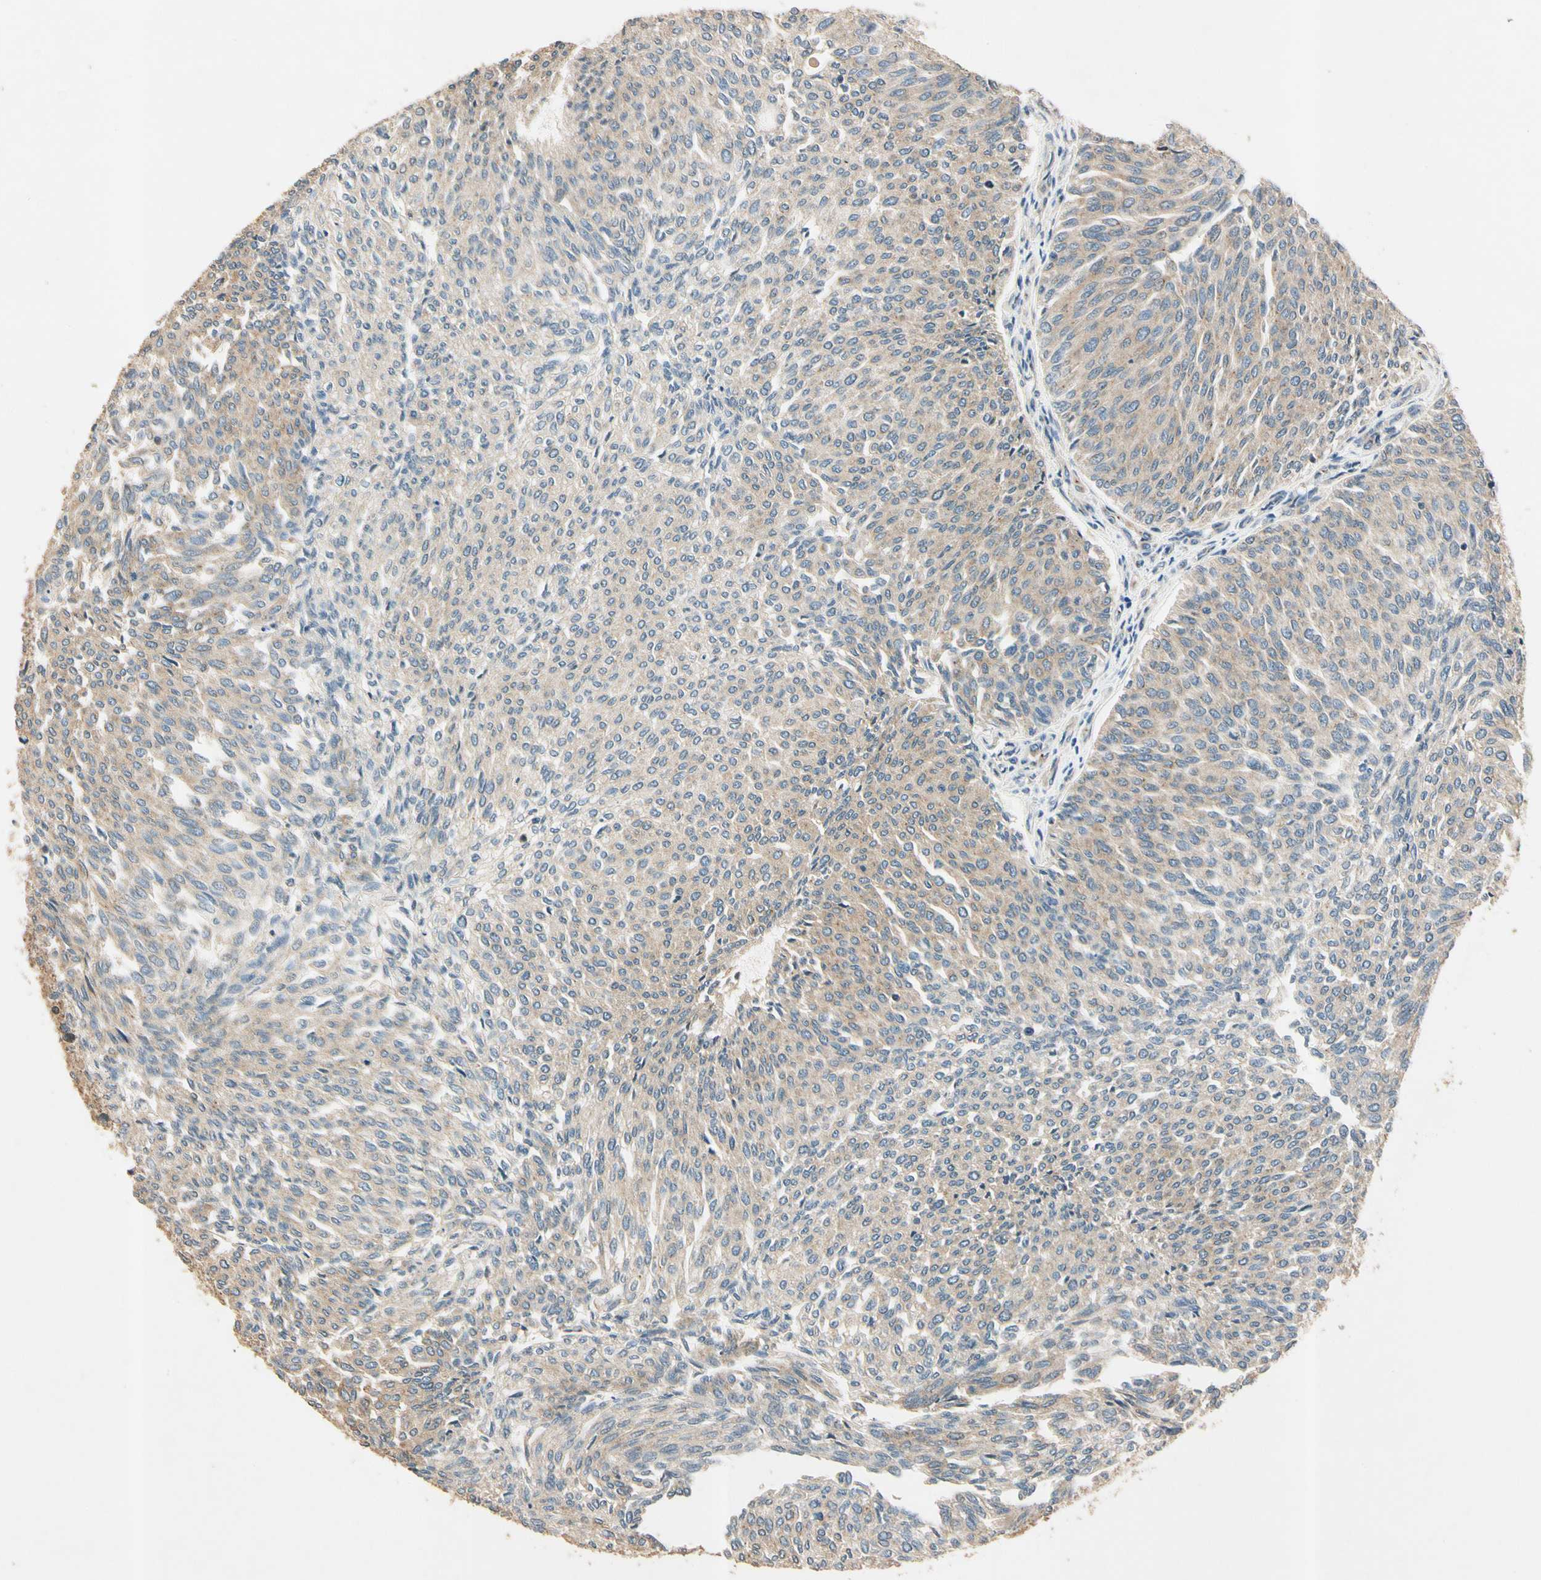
{"staining": {"intensity": "weak", "quantity": ">75%", "location": "cytoplasmic/membranous"}, "tissue": "urothelial cancer", "cell_type": "Tumor cells", "image_type": "cancer", "snomed": [{"axis": "morphology", "description": "Urothelial carcinoma, Low grade"}, {"axis": "topography", "description": "Urinary bladder"}], "caption": "This image displays urothelial cancer stained with IHC to label a protein in brown. The cytoplasmic/membranous of tumor cells show weak positivity for the protein. Nuclei are counter-stained blue.", "gene": "AKAP9", "patient": {"sex": "female", "age": 79}}